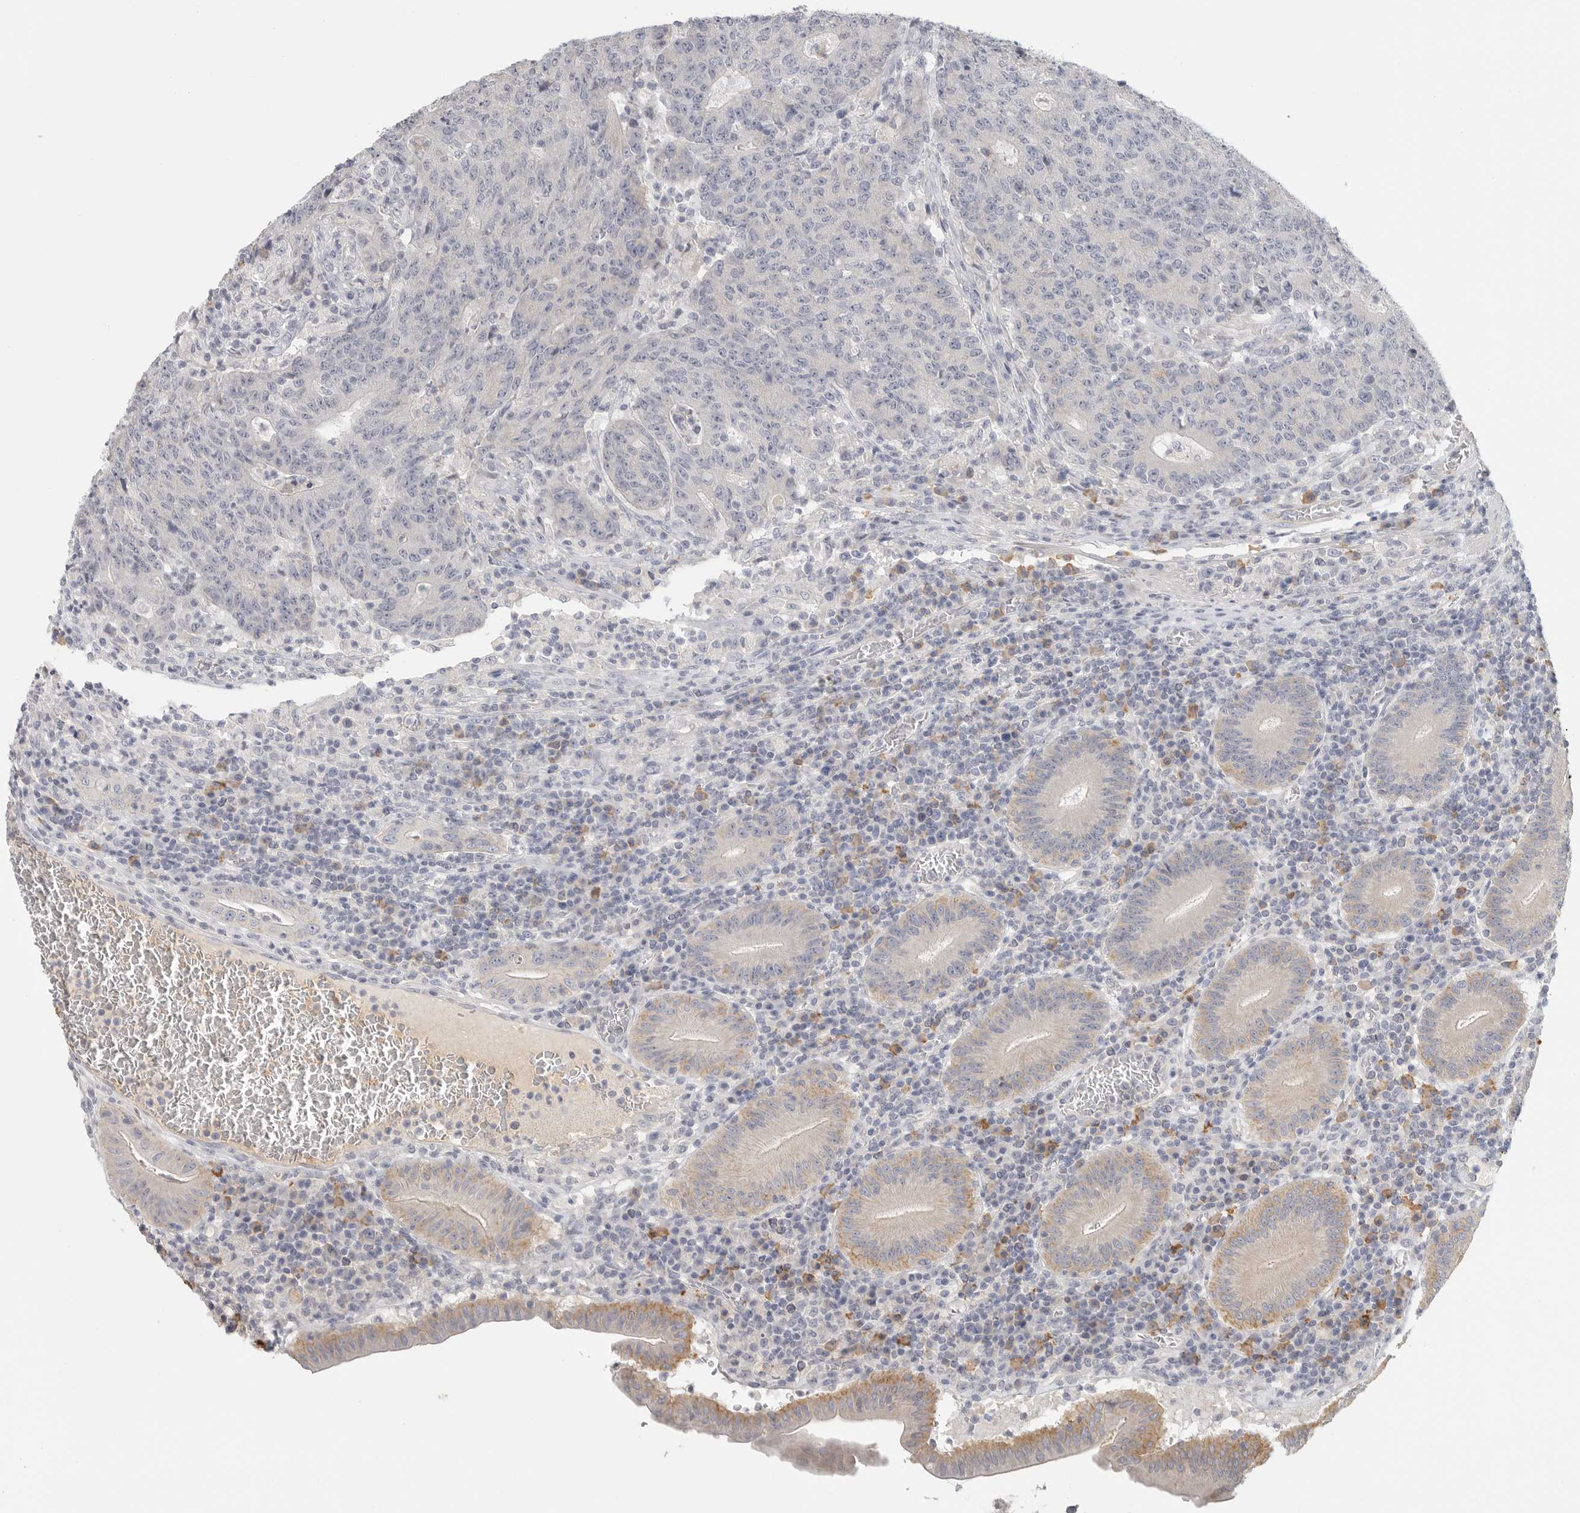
{"staining": {"intensity": "negative", "quantity": "none", "location": "none"}, "tissue": "colorectal cancer", "cell_type": "Tumor cells", "image_type": "cancer", "snomed": [{"axis": "morphology", "description": "Adenocarcinoma, NOS"}, {"axis": "topography", "description": "Colon"}], "caption": "The image displays no staining of tumor cells in adenocarcinoma (colorectal). Brightfield microscopy of immunohistochemistry (IHC) stained with DAB (brown) and hematoxylin (blue), captured at high magnification.", "gene": "SLC25A36", "patient": {"sex": "female", "age": 75}}